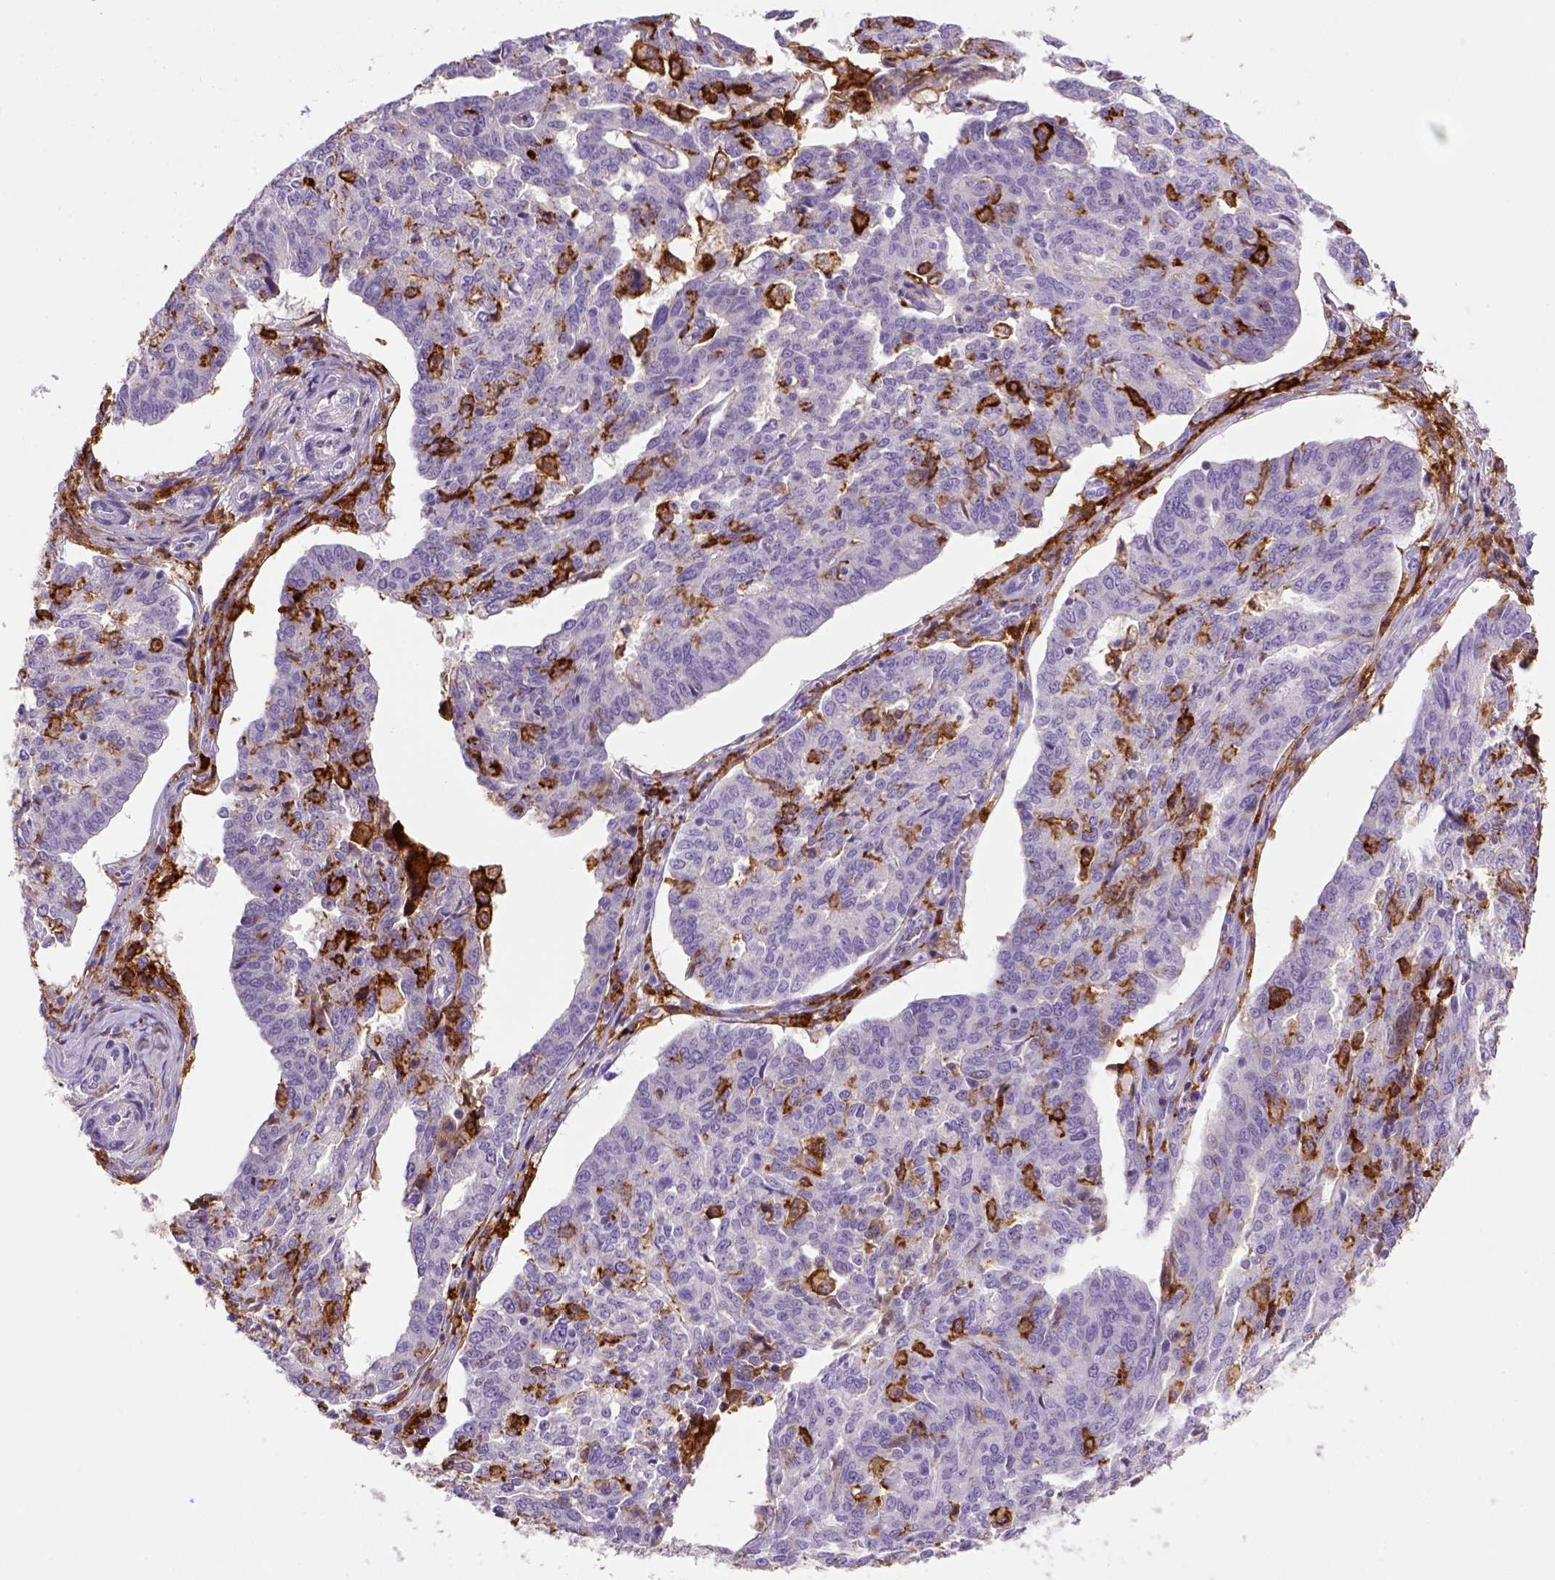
{"staining": {"intensity": "negative", "quantity": "none", "location": "none"}, "tissue": "ovarian cancer", "cell_type": "Tumor cells", "image_type": "cancer", "snomed": [{"axis": "morphology", "description": "Cystadenocarcinoma, serous, NOS"}, {"axis": "topography", "description": "Ovary"}], "caption": "There is no significant staining in tumor cells of ovarian serous cystadenocarcinoma.", "gene": "CD14", "patient": {"sex": "female", "age": 67}}